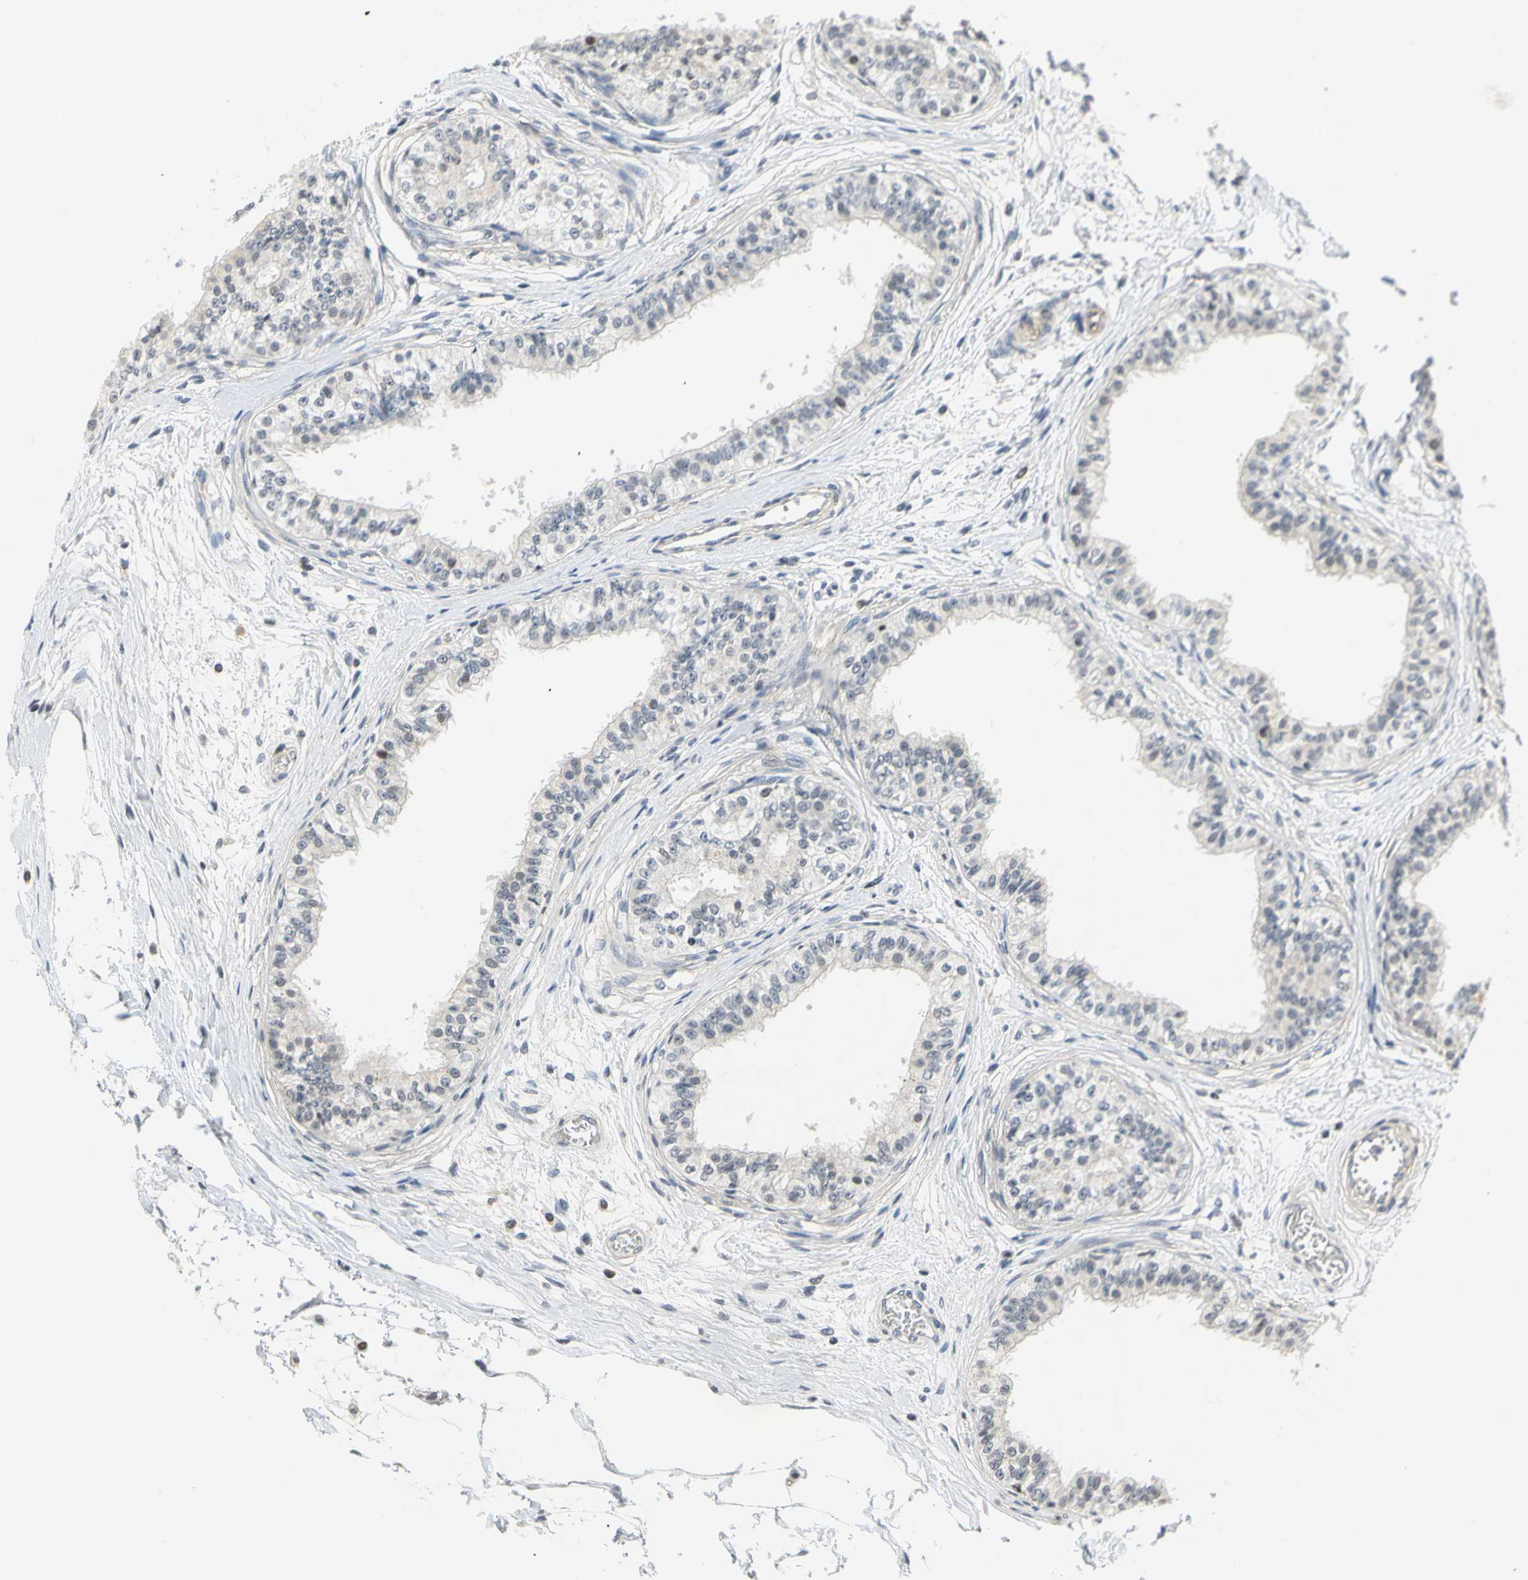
{"staining": {"intensity": "moderate", "quantity": "<25%", "location": "cytoplasmic/membranous,nuclear"}, "tissue": "epididymis", "cell_type": "Glandular cells", "image_type": "normal", "snomed": [{"axis": "morphology", "description": "Normal tissue, NOS"}, {"axis": "morphology", "description": "Adenocarcinoma, metastatic, NOS"}, {"axis": "topography", "description": "Testis"}, {"axis": "topography", "description": "Epididymis"}], "caption": "Immunohistochemistry (IHC) micrograph of unremarkable epididymis: human epididymis stained using immunohistochemistry (IHC) reveals low levels of moderate protein expression localized specifically in the cytoplasmic/membranous,nuclear of glandular cells, appearing as a cytoplasmic/membranous,nuclear brown color.", "gene": "IMPG2", "patient": {"sex": "male", "age": 26}}